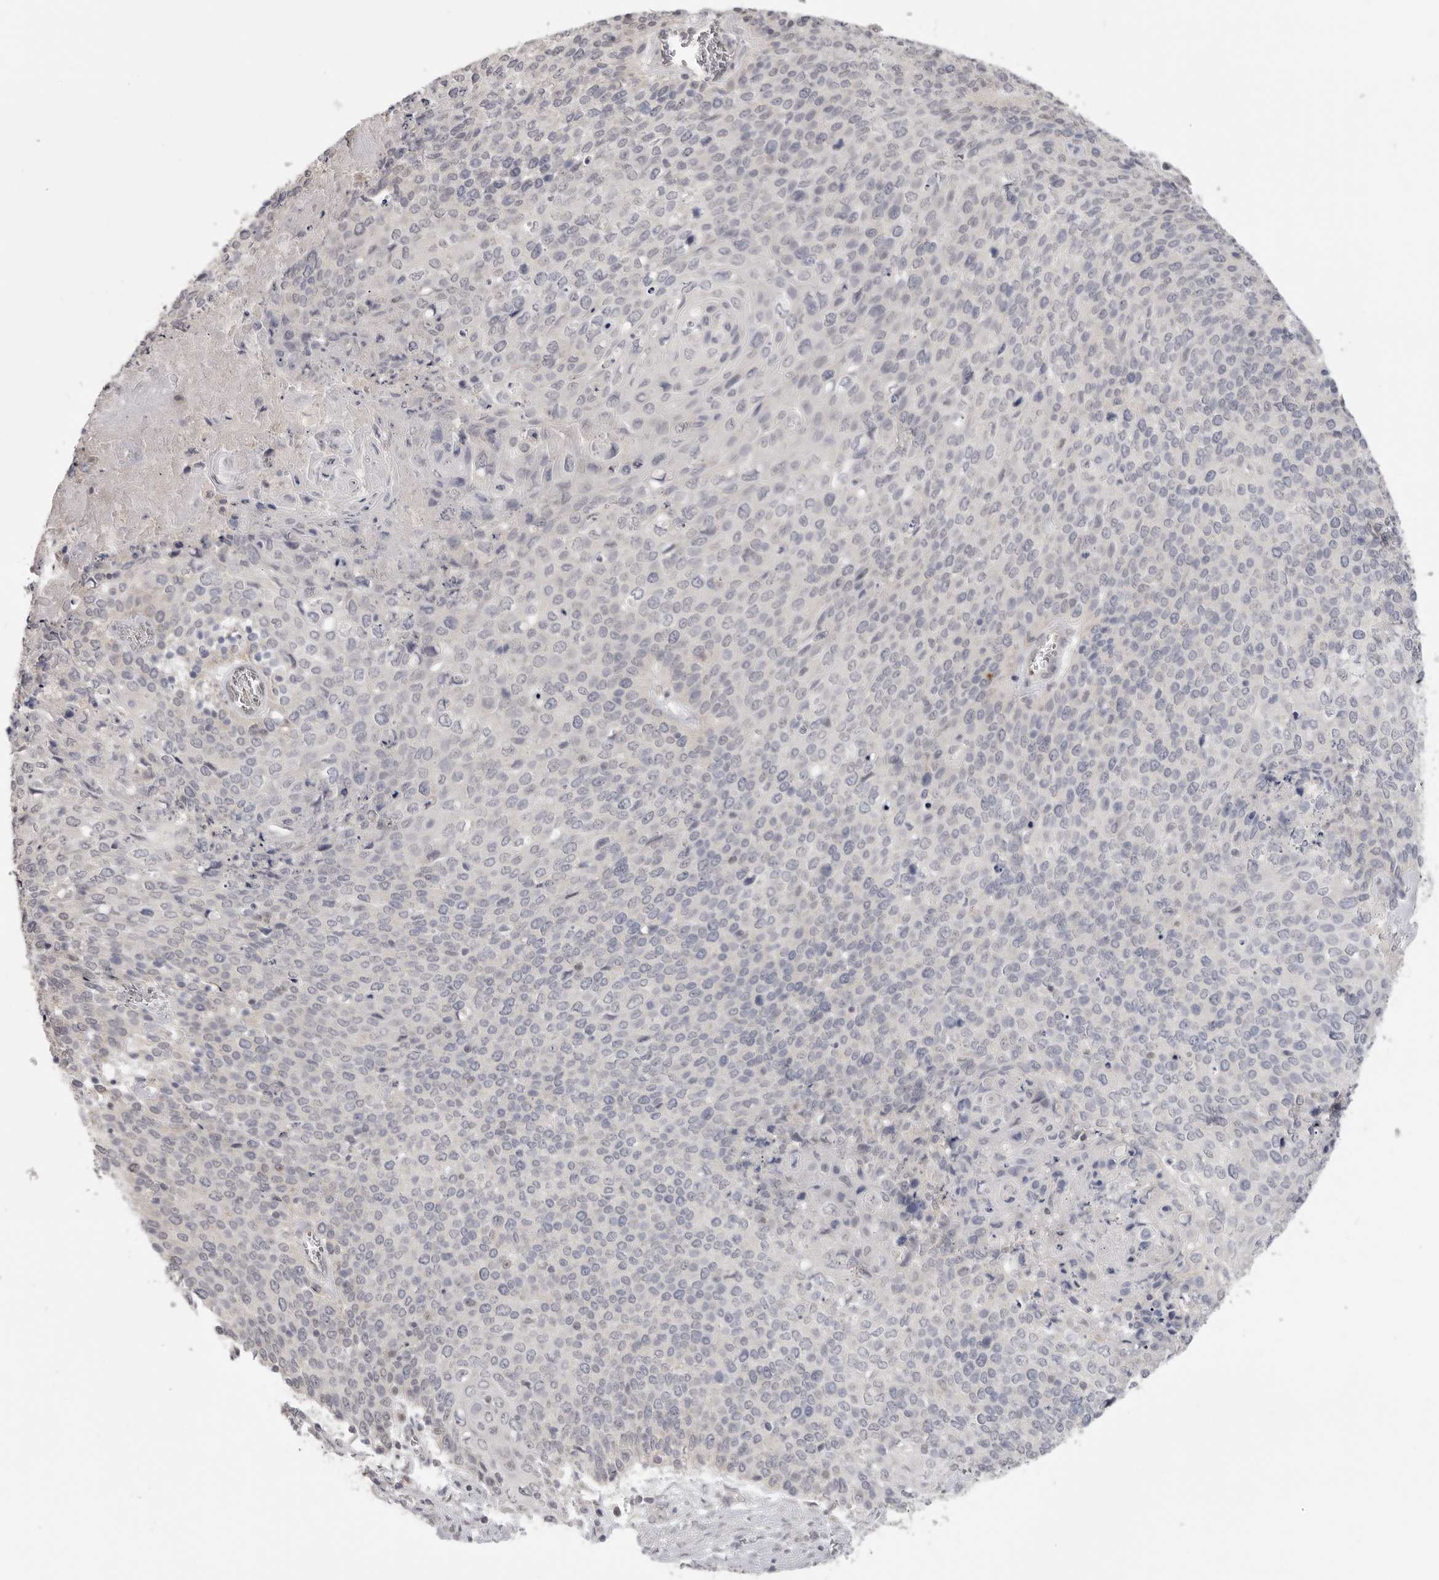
{"staining": {"intensity": "negative", "quantity": "none", "location": "none"}, "tissue": "cervical cancer", "cell_type": "Tumor cells", "image_type": "cancer", "snomed": [{"axis": "morphology", "description": "Squamous cell carcinoma, NOS"}, {"axis": "topography", "description": "Cervix"}], "caption": "Micrograph shows no protein positivity in tumor cells of cervical squamous cell carcinoma tissue.", "gene": "XIRP1", "patient": {"sex": "female", "age": 39}}